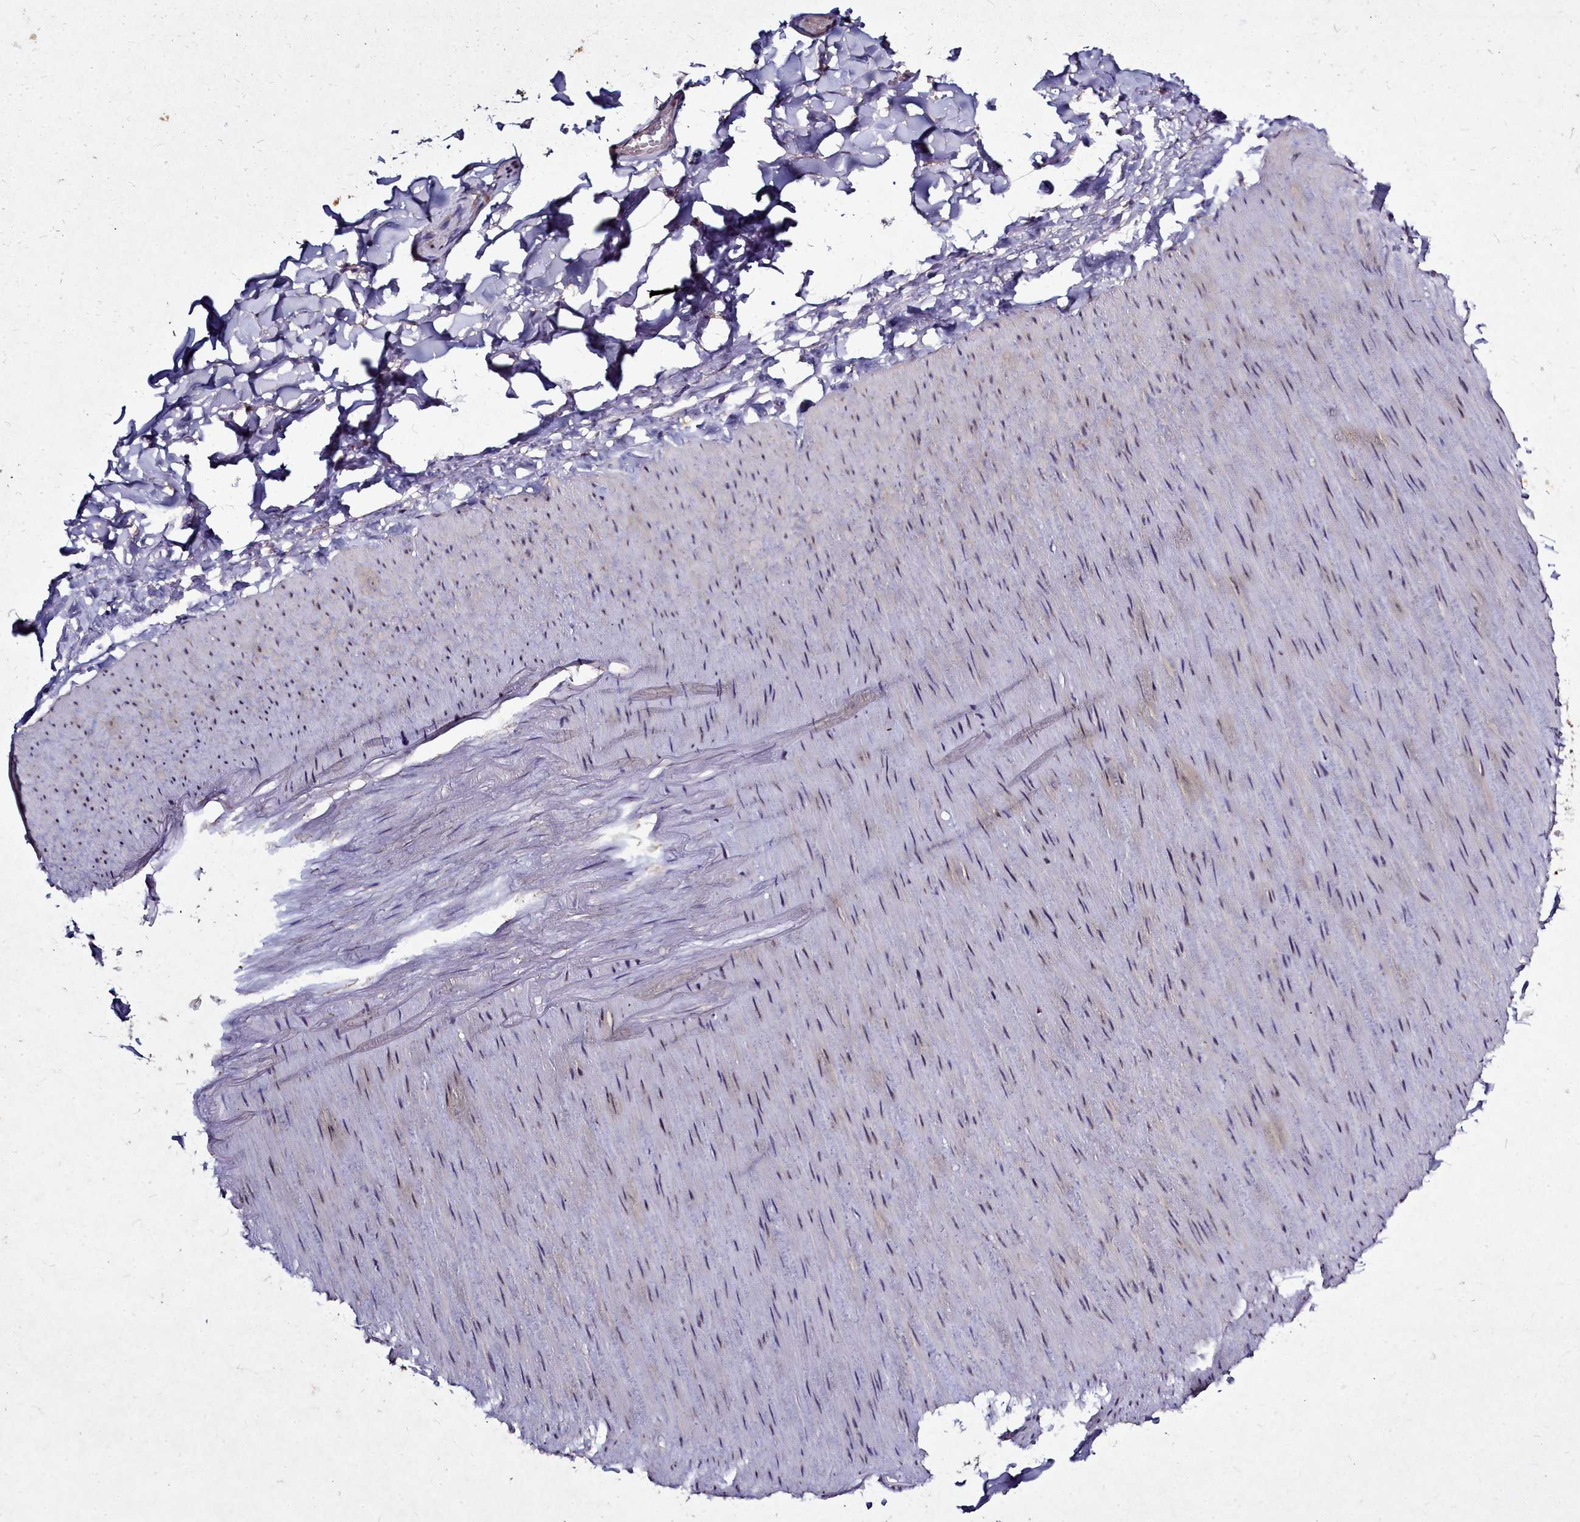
{"staining": {"intensity": "negative", "quantity": "none", "location": "none"}, "tissue": "adipose tissue", "cell_type": "Adipocytes", "image_type": "normal", "snomed": [{"axis": "morphology", "description": "Normal tissue, NOS"}, {"axis": "topography", "description": "Gallbladder"}, {"axis": "topography", "description": "Peripheral nerve tissue"}], "caption": "Protein analysis of benign adipose tissue shows no significant expression in adipocytes. (DAB IHC visualized using brightfield microscopy, high magnification).", "gene": "NCKAP1L", "patient": {"sex": "male", "age": 38}}